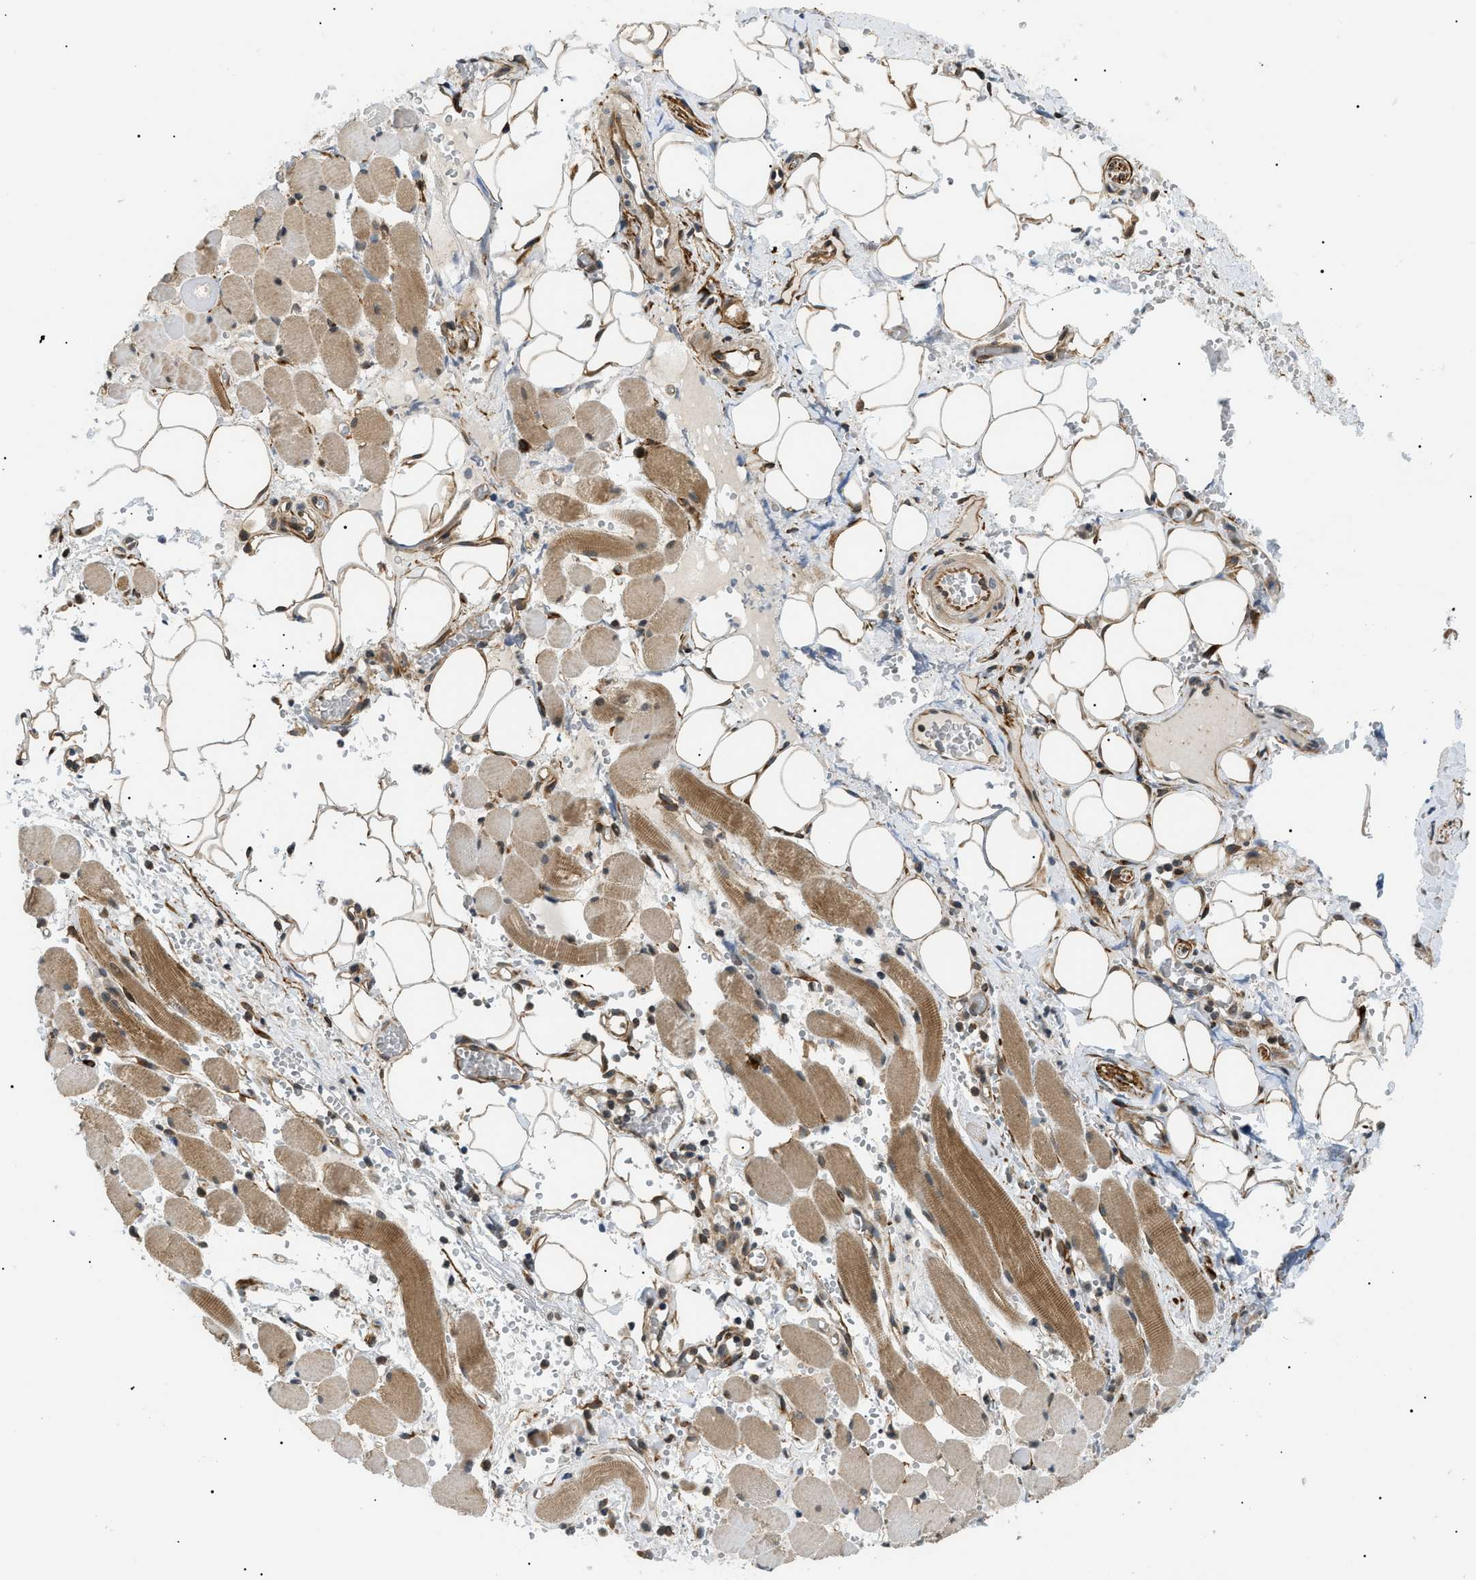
{"staining": {"intensity": "moderate", "quantity": ">75%", "location": "cytoplasmic/membranous"}, "tissue": "adipose tissue", "cell_type": "Adipocytes", "image_type": "normal", "snomed": [{"axis": "morphology", "description": "Squamous cell carcinoma, NOS"}, {"axis": "topography", "description": "Oral tissue"}, {"axis": "topography", "description": "Head-Neck"}], "caption": "Protein staining by immunohistochemistry reveals moderate cytoplasmic/membranous positivity in approximately >75% of adipocytes in benign adipose tissue. (DAB IHC, brown staining for protein, blue staining for nuclei).", "gene": "ATP6AP1", "patient": {"sex": "female", "age": 50}}